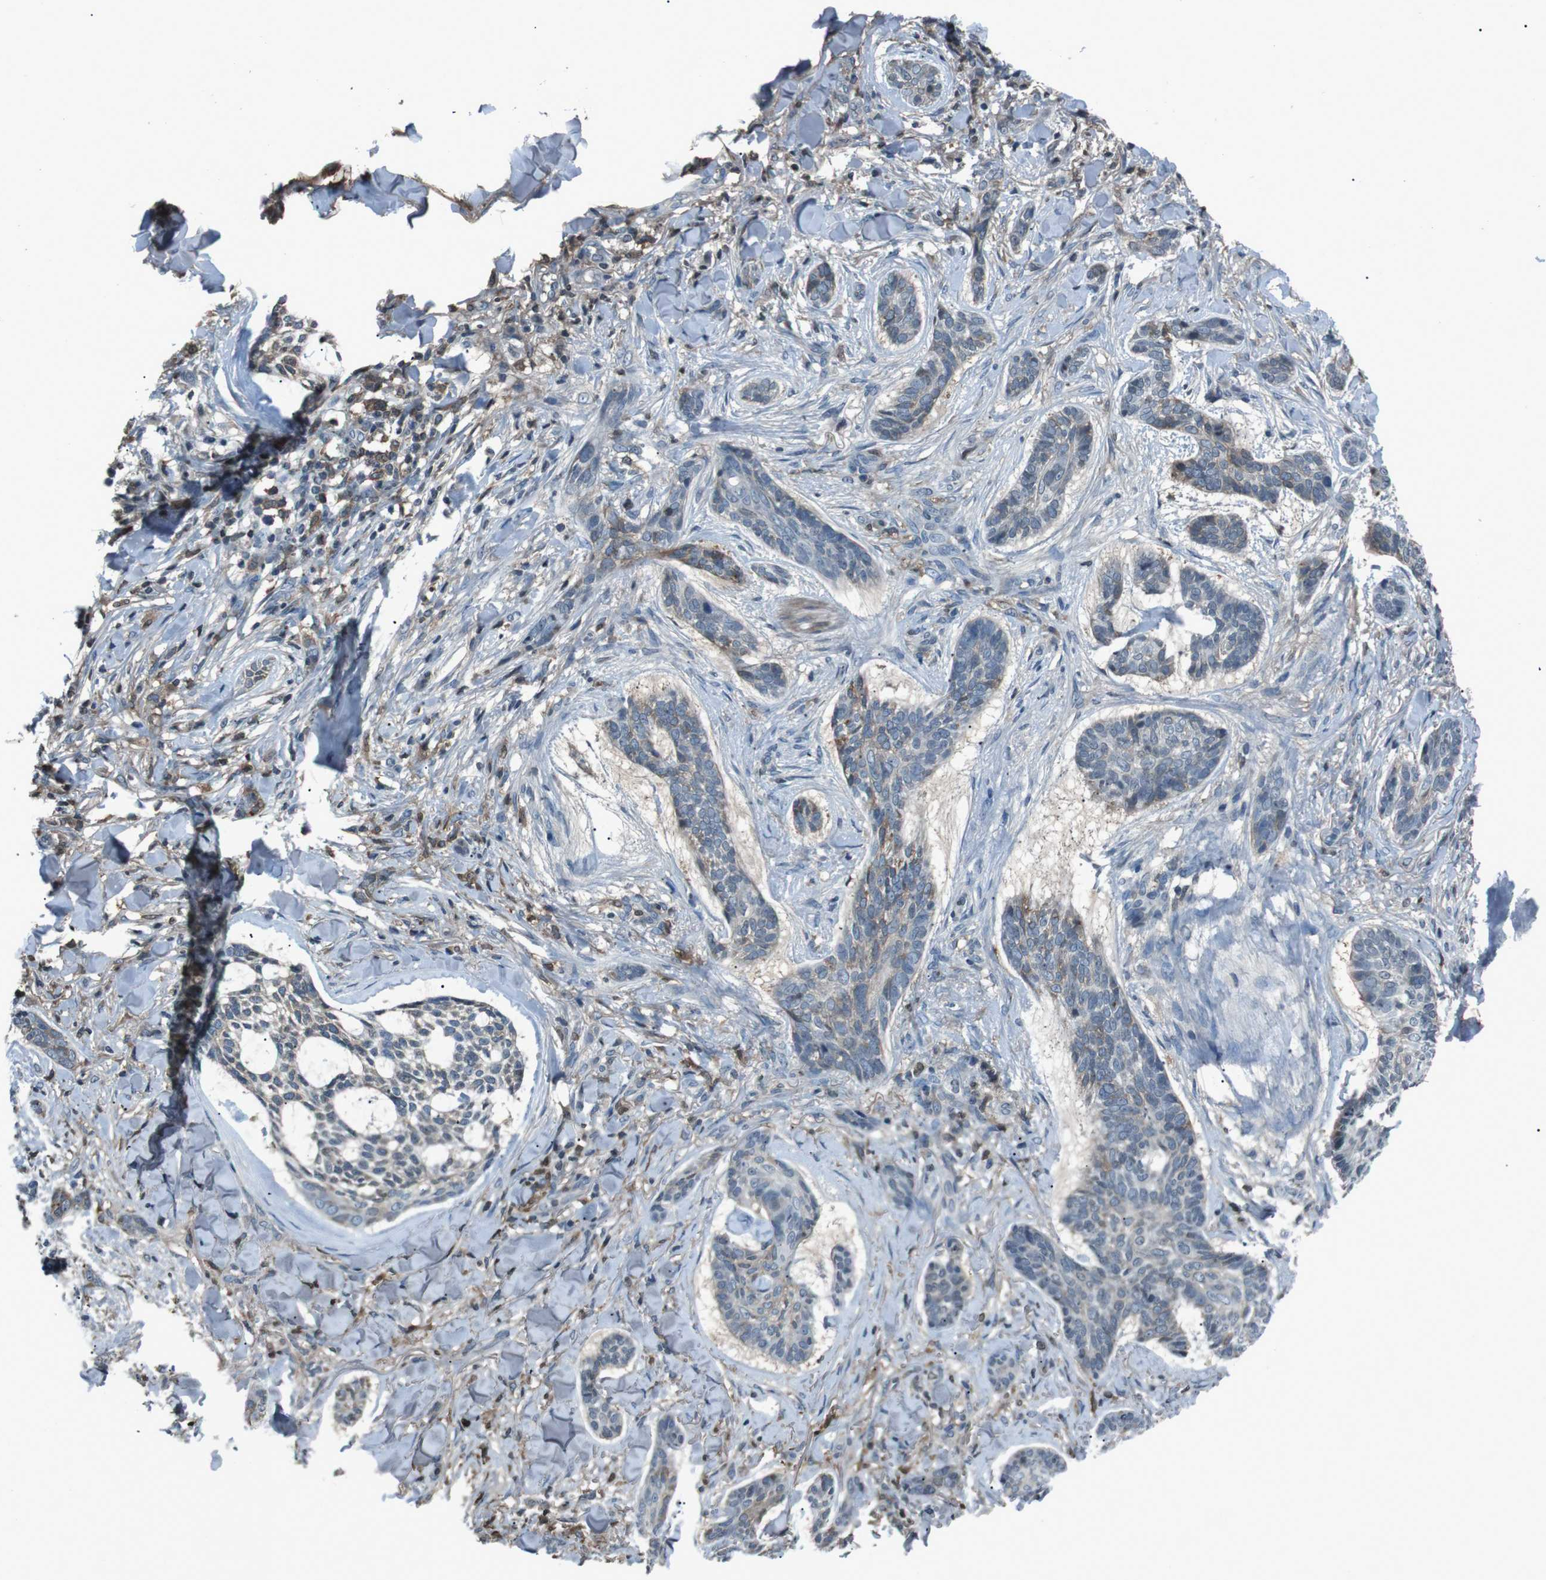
{"staining": {"intensity": "weak", "quantity": "<25%", "location": "cytoplasmic/membranous"}, "tissue": "skin cancer", "cell_type": "Tumor cells", "image_type": "cancer", "snomed": [{"axis": "morphology", "description": "Basal cell carcinoma"}, {"axis": "topography", "description": "Skin"}], "caption": "High magnification brightfield microscopy of skin cancer (basal cell carcinoma) stained with DAB (brown) and counterstained with hematoxylin (blue): tumor cells show no significant positivity.", "gene": "UGT1A6", "patient": {"sex": "male", "age": 43}}